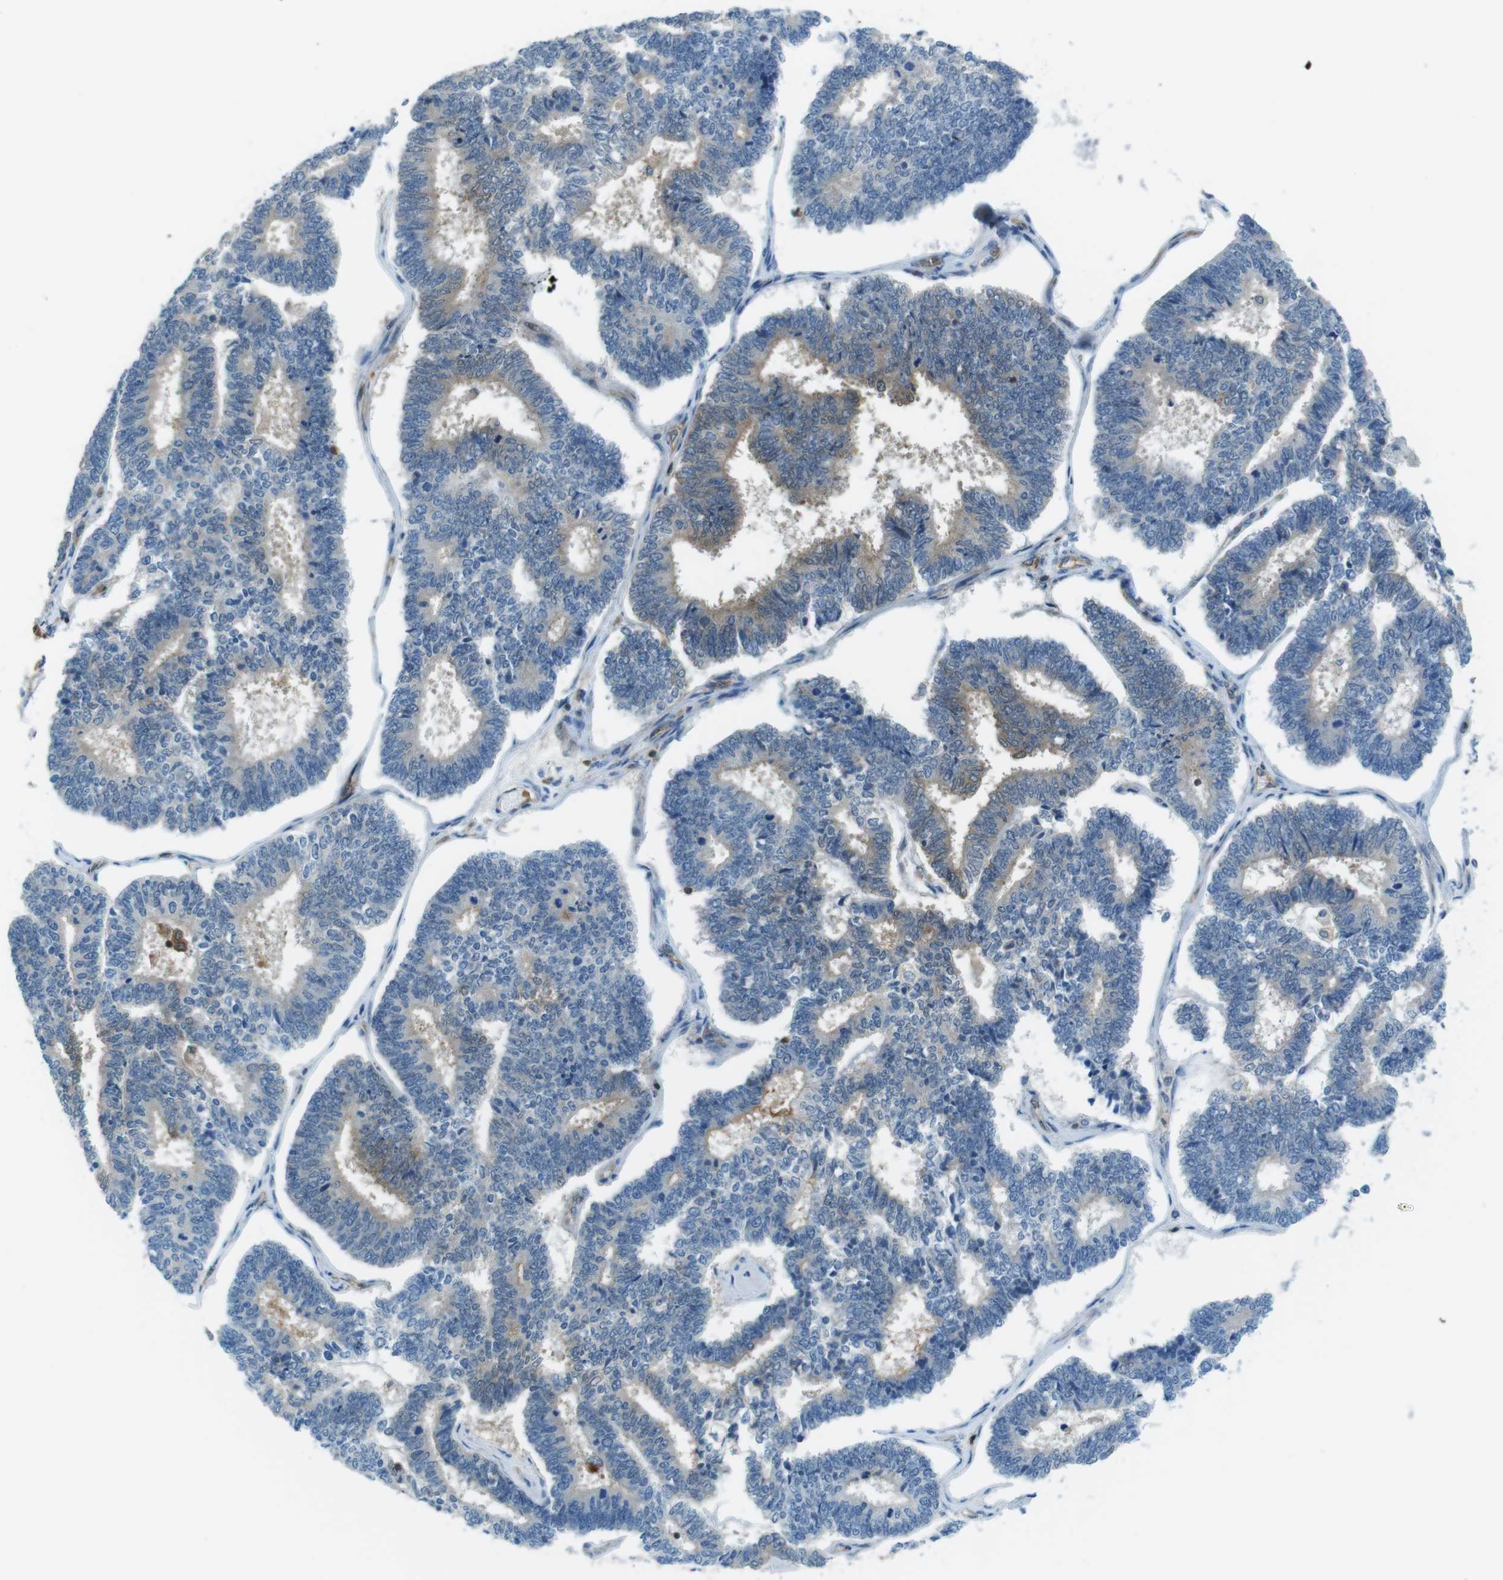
{"staining": {"intensity": "weak", "quantity": "25%-75%", "location": "cytoplasmic/membranous"}, "tissue": "endometrial cancer", "cell_type": "Tumor cells", "image_type": "cancer", "snomed": [{"axis": "morphology", "description": "Adenocarcinoma, NOS"}, {"axis": "topography", "description": "Endometrium"}], "caption": "Immunohistochemical staining of human endometrial cancer (adenocarcinoma) shows low levels of weak cytoplasmic/membranous positivity in approximately 25%-75% of tumor cells.", "gene": "TES", "patient": {"sex": "female", "age": 70}}